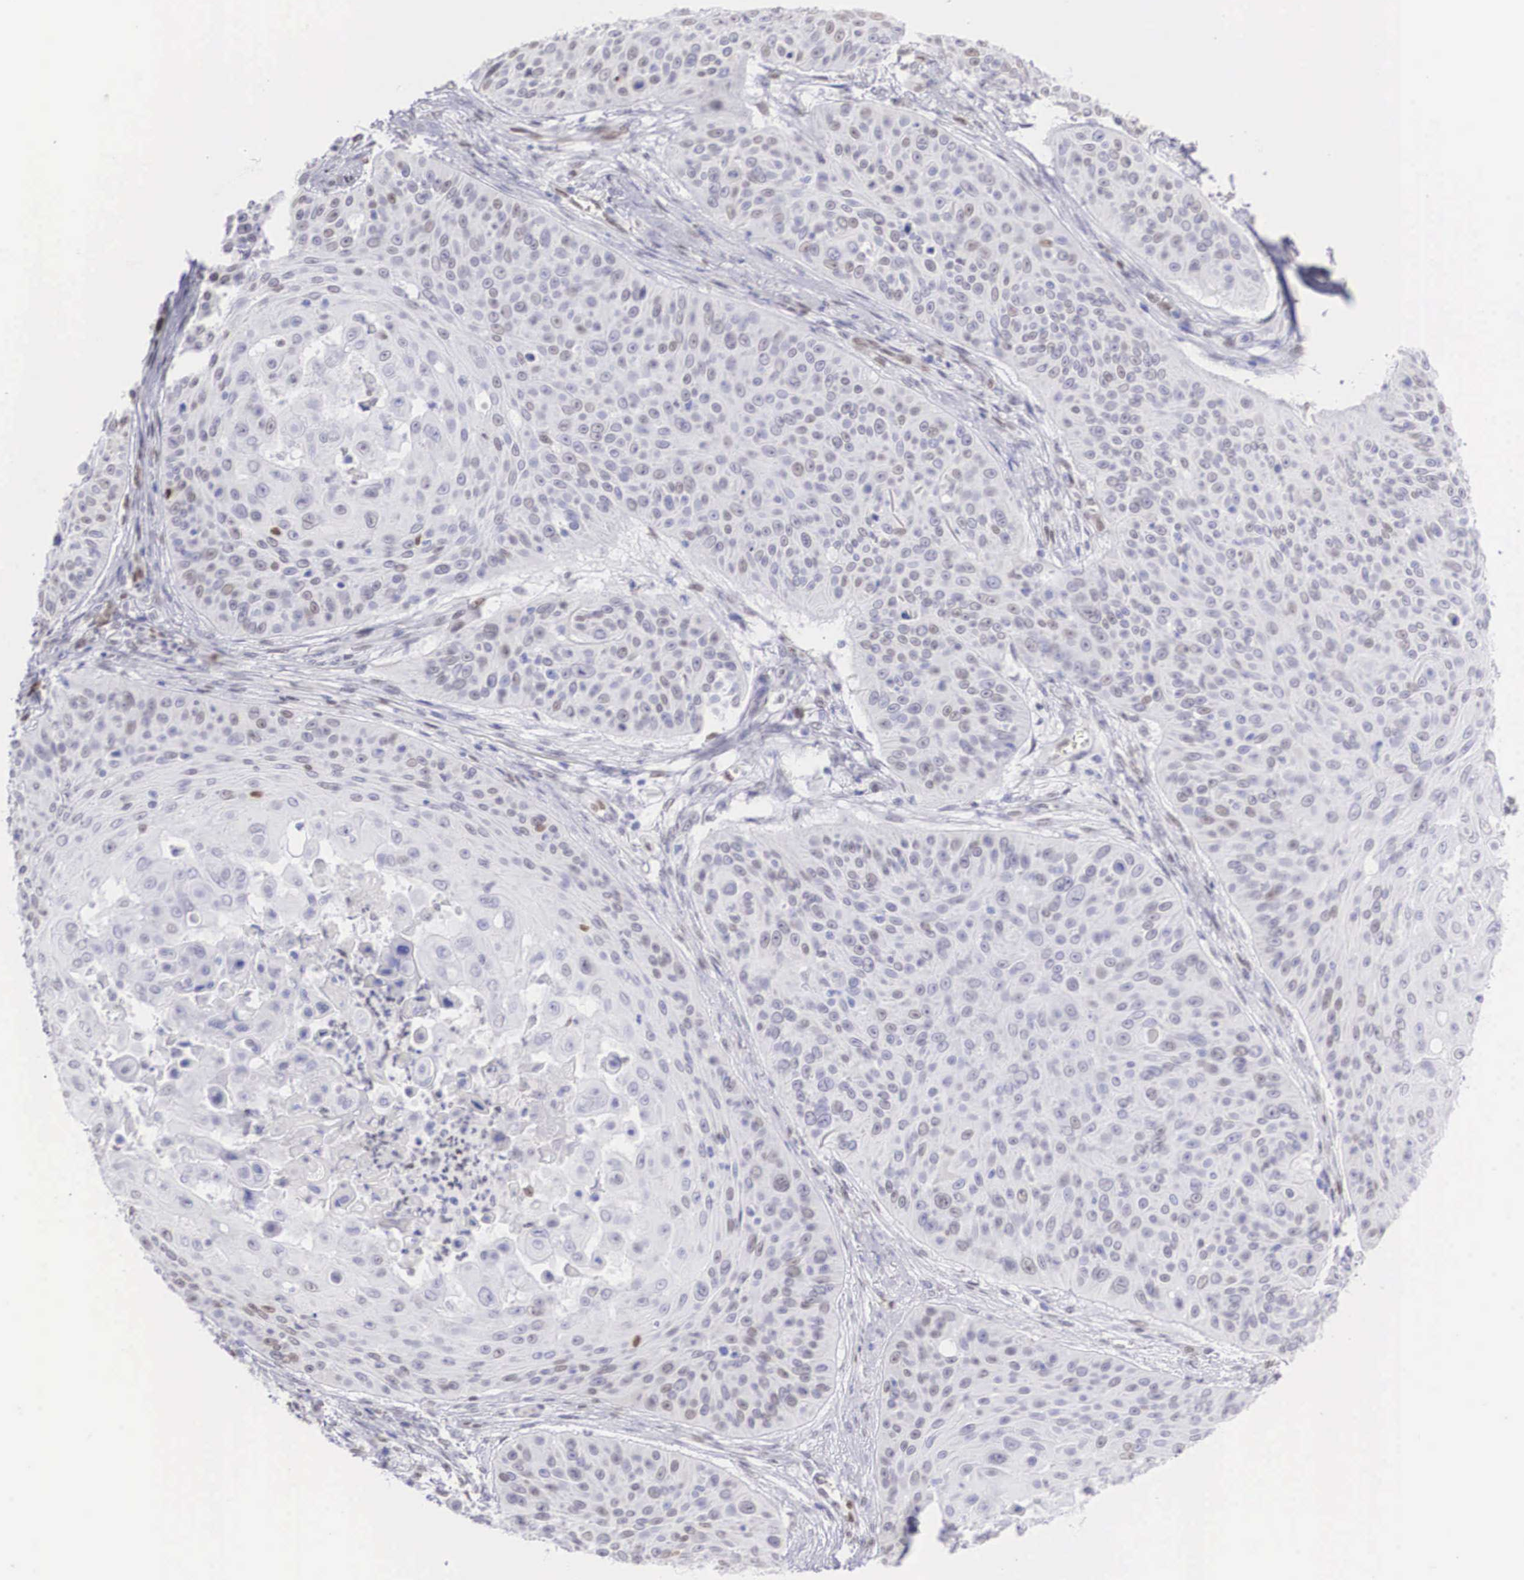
{"staining": {"intensity": "weak", "quantity": "<25%", "location": "nuclear"}, "tissue": "skin cancer", "cell_type": "Tumor cells", "image_type": "cancer", "snomed": [{"axis": "morphology", "description": "Squamous cell carcinoma, NOS"}, {"axis": "topography", "description": "Skin"}], "caption": "The immunohistochemistry (IHC) micrograph has no significant expression in tumor cells of skin cancer tissue.", "gene": "HMGN5", "patient": {"sex": "male", "age": 82}}